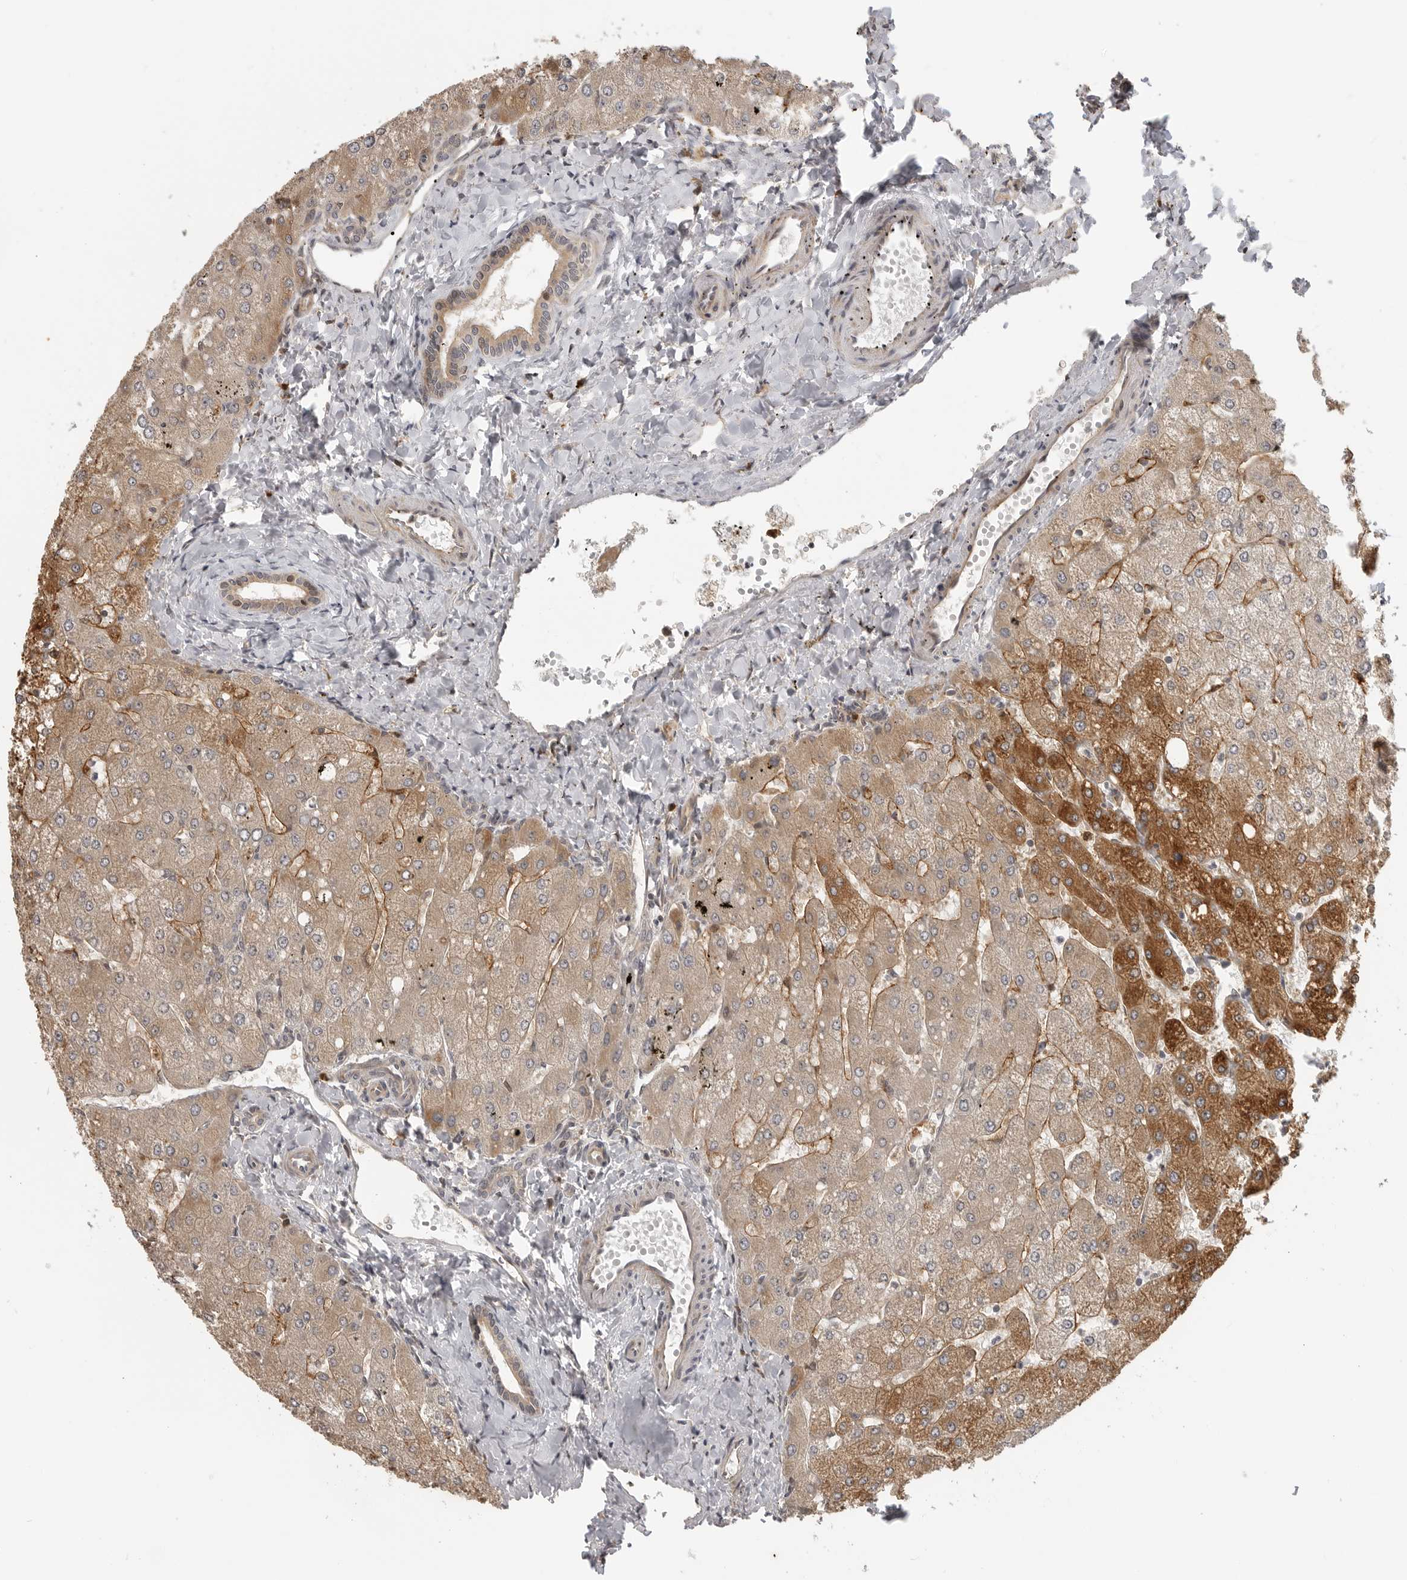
{"staining": {"intensity": "weak", "quantity": "25%-75%", "location": "cytoplasmic/membranous"}, "tissue": "liver", "cell_type": "Cholangiocytes", "image_type": "normal", "snomed": [{"axis": "morphology", "description": "Normal tissue, NOS"}, {"axis": "topography", "description": "Liver"}], "caption": "High-power microscopy captured an IHC histopathology image of unremarkable liver, revealing weak cytoplasmic/membranous expression in approximately 25%-75% of cholangiocytes.", "gene": "IDO1", "patient": {"sex": "male", "age": 55}}